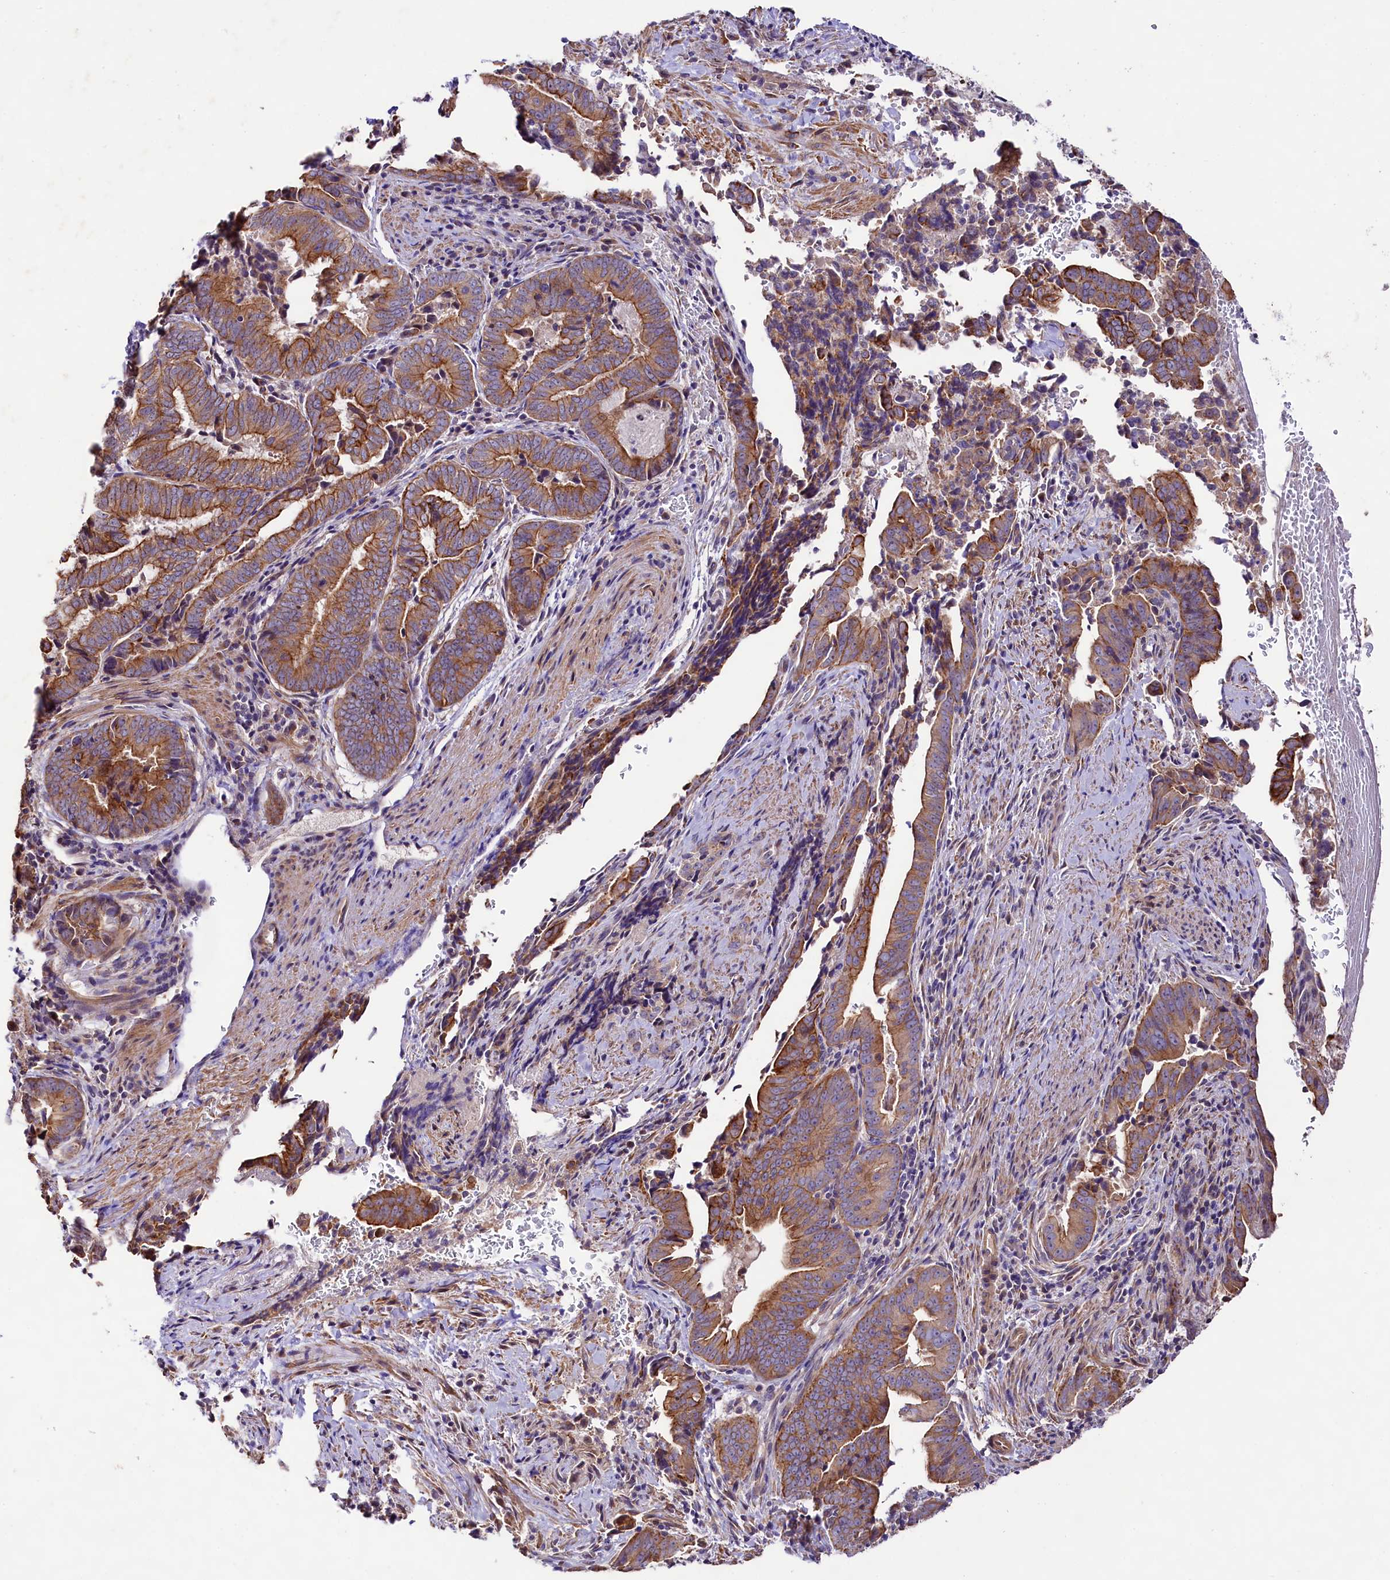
{"staining": {"intensity": "moderate", "quantity": ">75%", "location": "cytoplasmic/membranous"}, "tissue": "pancreatic cancer", "cell_type": "Tumor cells", "image_type": "cancer", "snomed": [{"axis": "morphology", "description": "Adenocarcinoma, NOS"}, {"axis": "topography", "description": "Pancreas"}], "caption": "Pancreatic cancer (adenocarcinoma) stained with IHC shows moderate cytoplasmic/membranous positivity in about >75% of tumor cells.", "gene": "VPS11", "patient": {"sex": "female", "age": 63}}